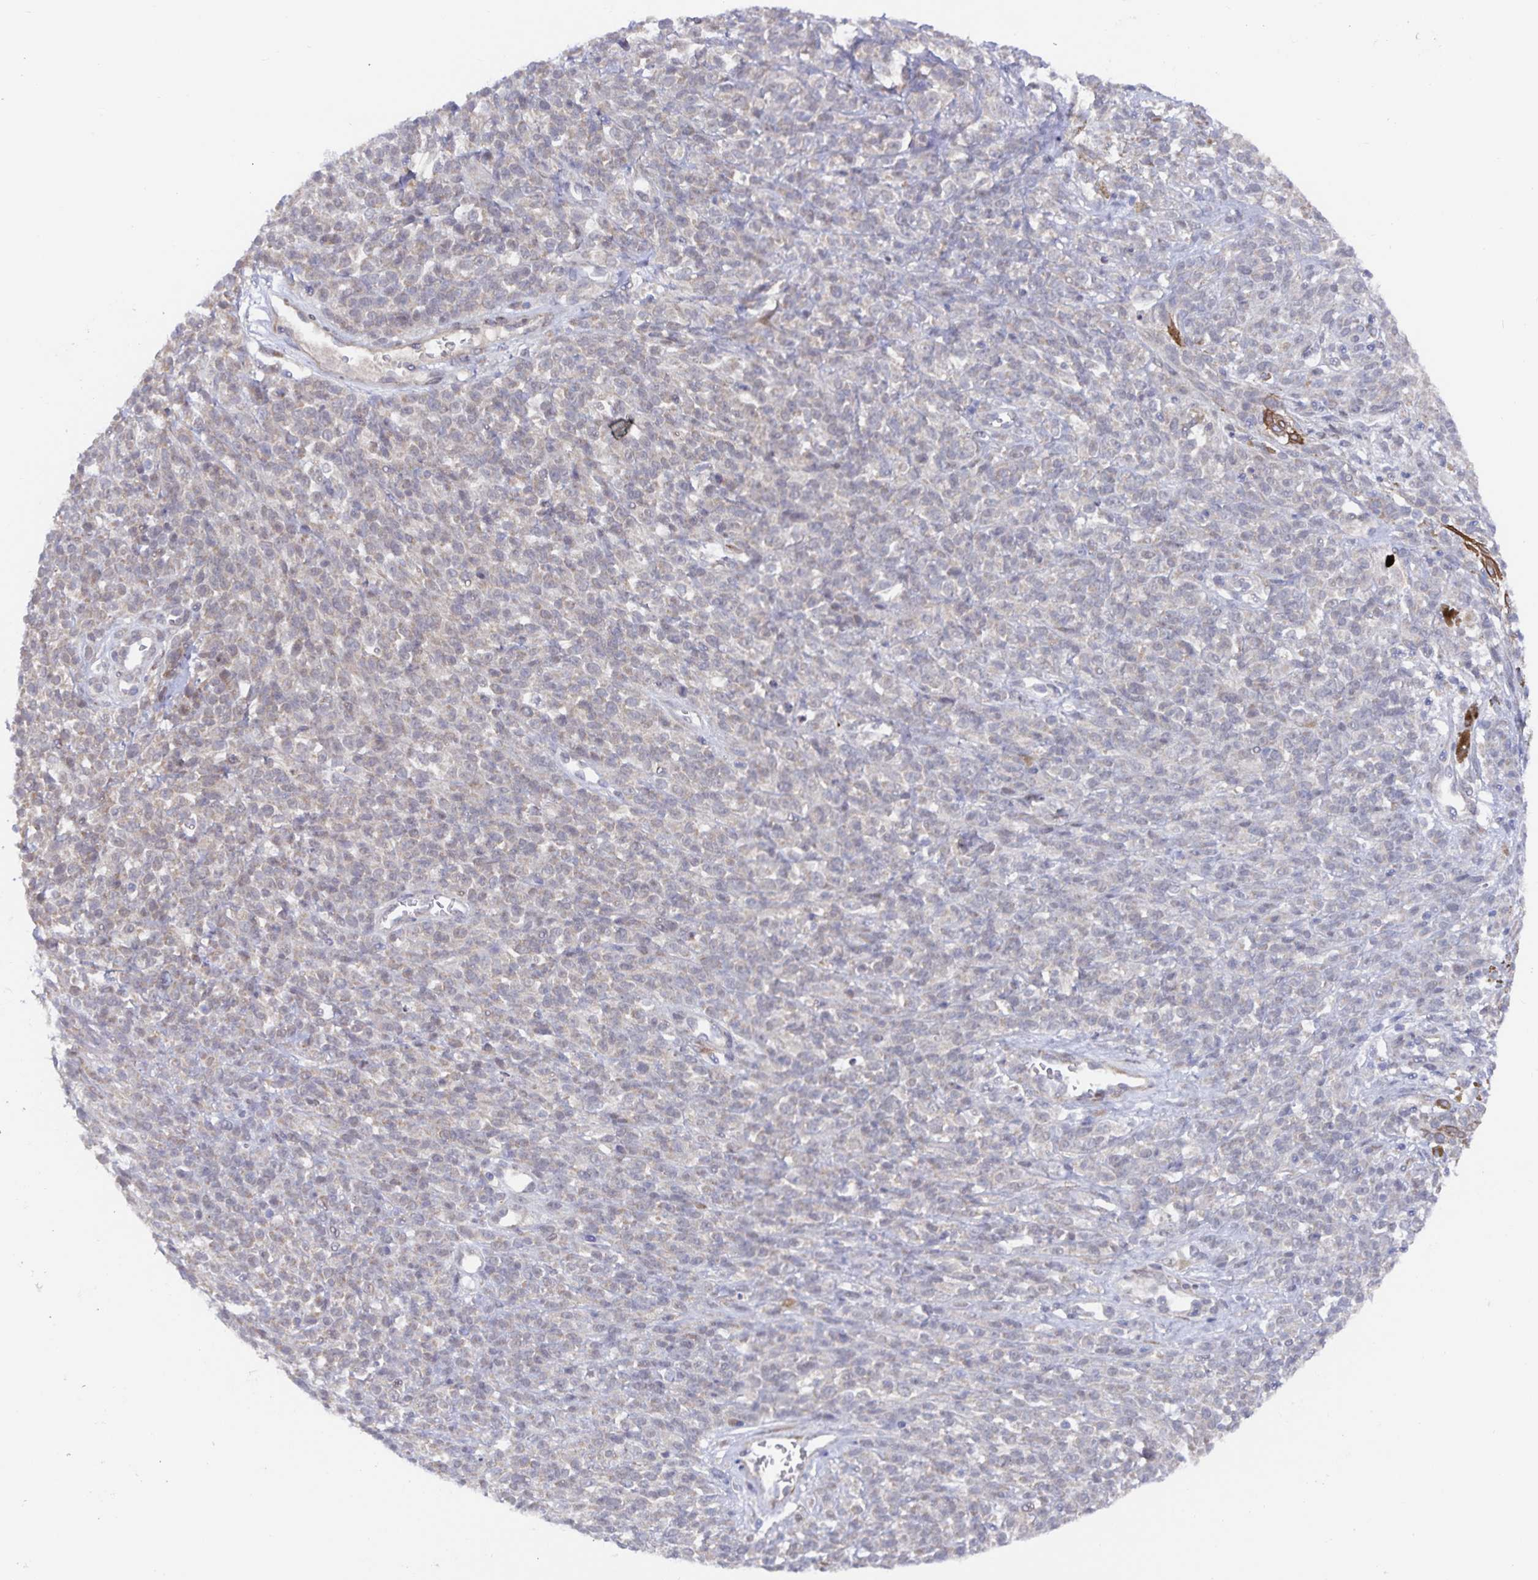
{"staining": {"intensity": "negative", "quantity": "none", "location": "none"}, "tissue": "melanoma", "cell_type": "Tumor cells", "image_type": "cancer", "snomed": [{"axis": "morphology", "description": "Malignant melanoma, NOS"}, {"axis": "topography", "description": "Skin"}, {"axis": "topography", "description": "Skin of trunk"}], "caption": "Tumor cells show no significant protein expression in melanoma.", "gene": "ZIK1", "patient": {"sex": "male", "age": 74}}